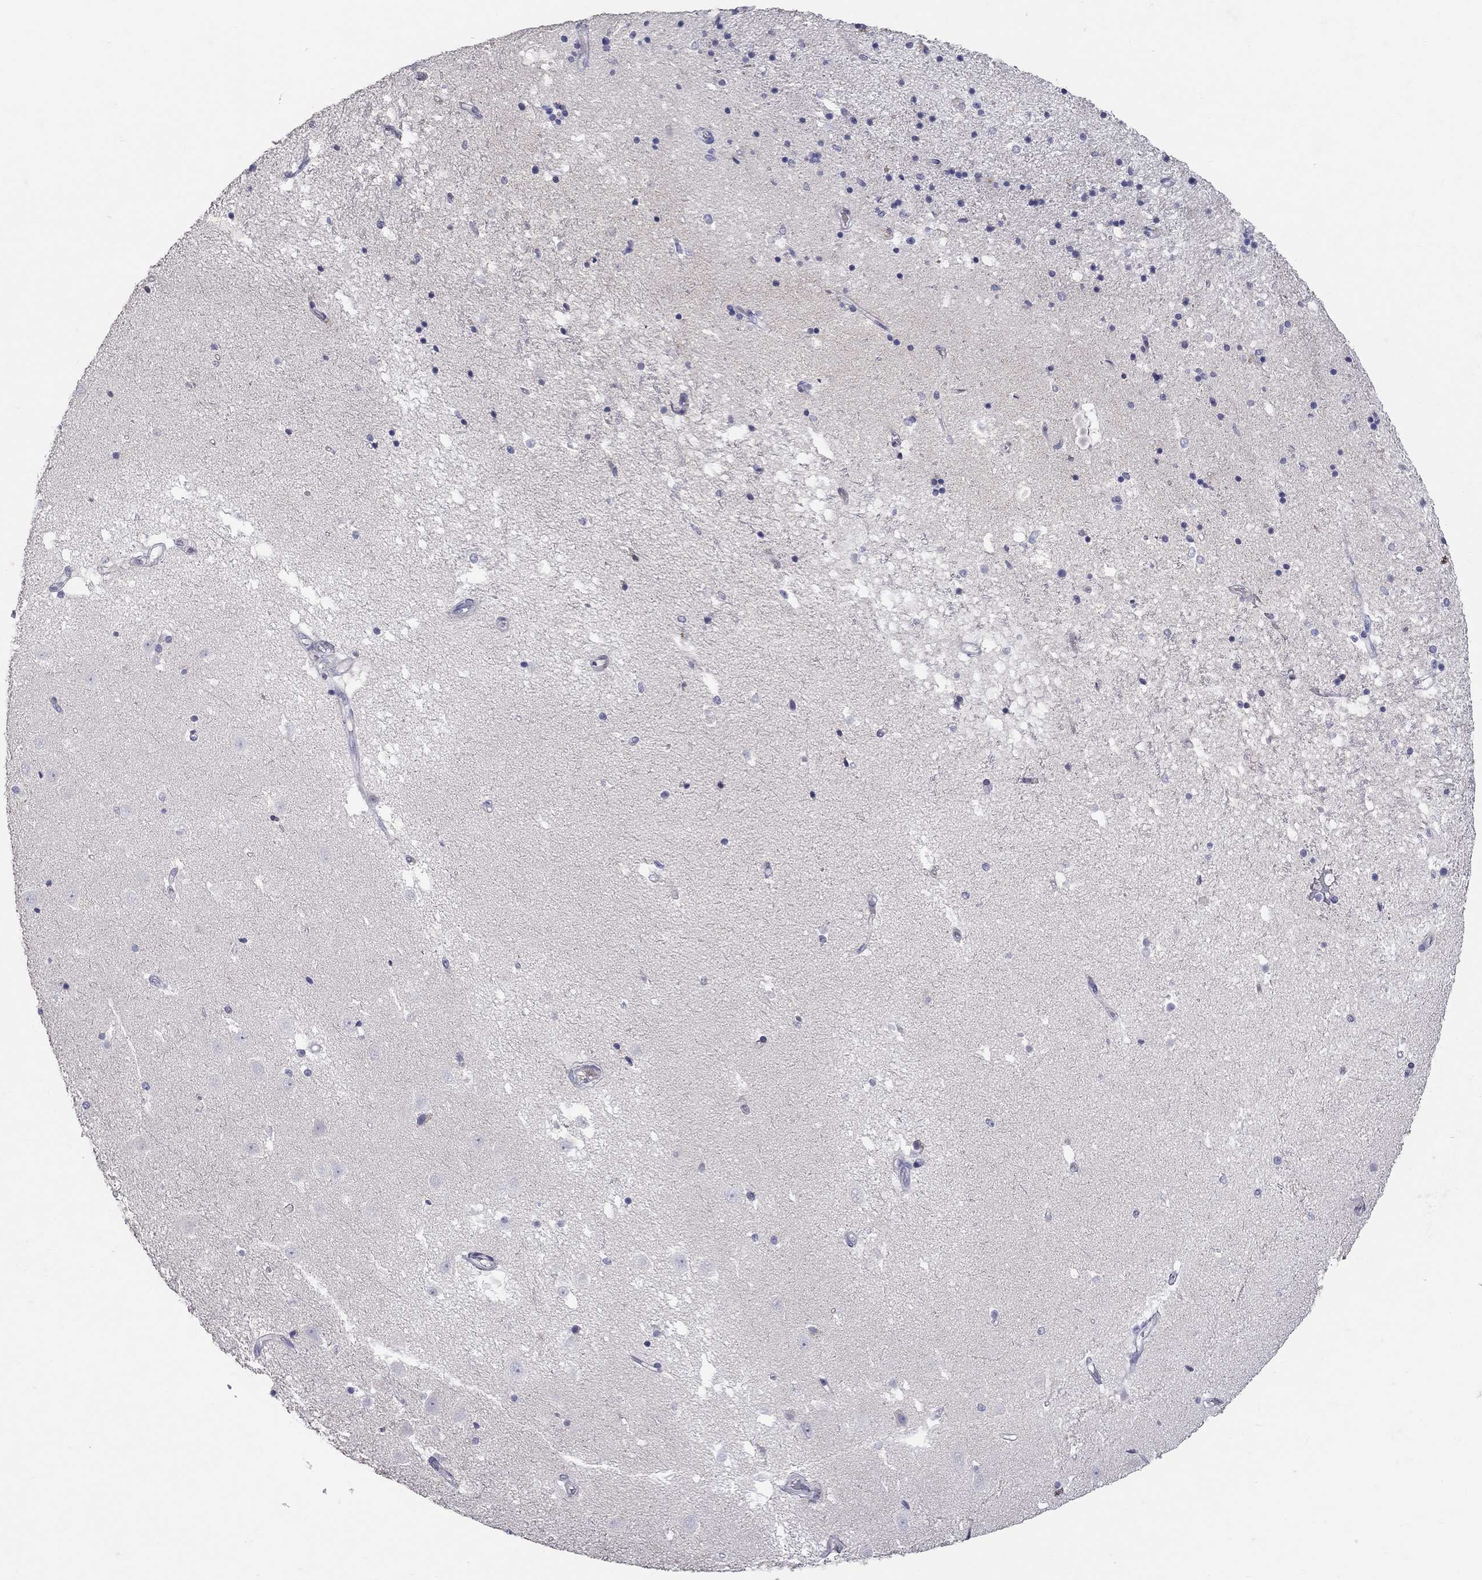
{"staining": {"intensity": "negative", "quantity": "none", "location": "none"}, "tissue": "hippocampus", "cell_type": "Glial cells", "image_type": "normal", "snomed": [{"axis": "morphology", "description": "Normal tissue, NOS"}, {"axis": "topography", "description": "Hippocampus"}], "caption": "Immunohistochemistry image of normal hippocampus stained for a protein (brown), which exhibits no expression in glial cells. (DAB (3,3'-diaminobenzidine) IHC with hematoxylin counter stain).", "gene": "HMX2", "patient": {"sex": "male", "age": 49}}